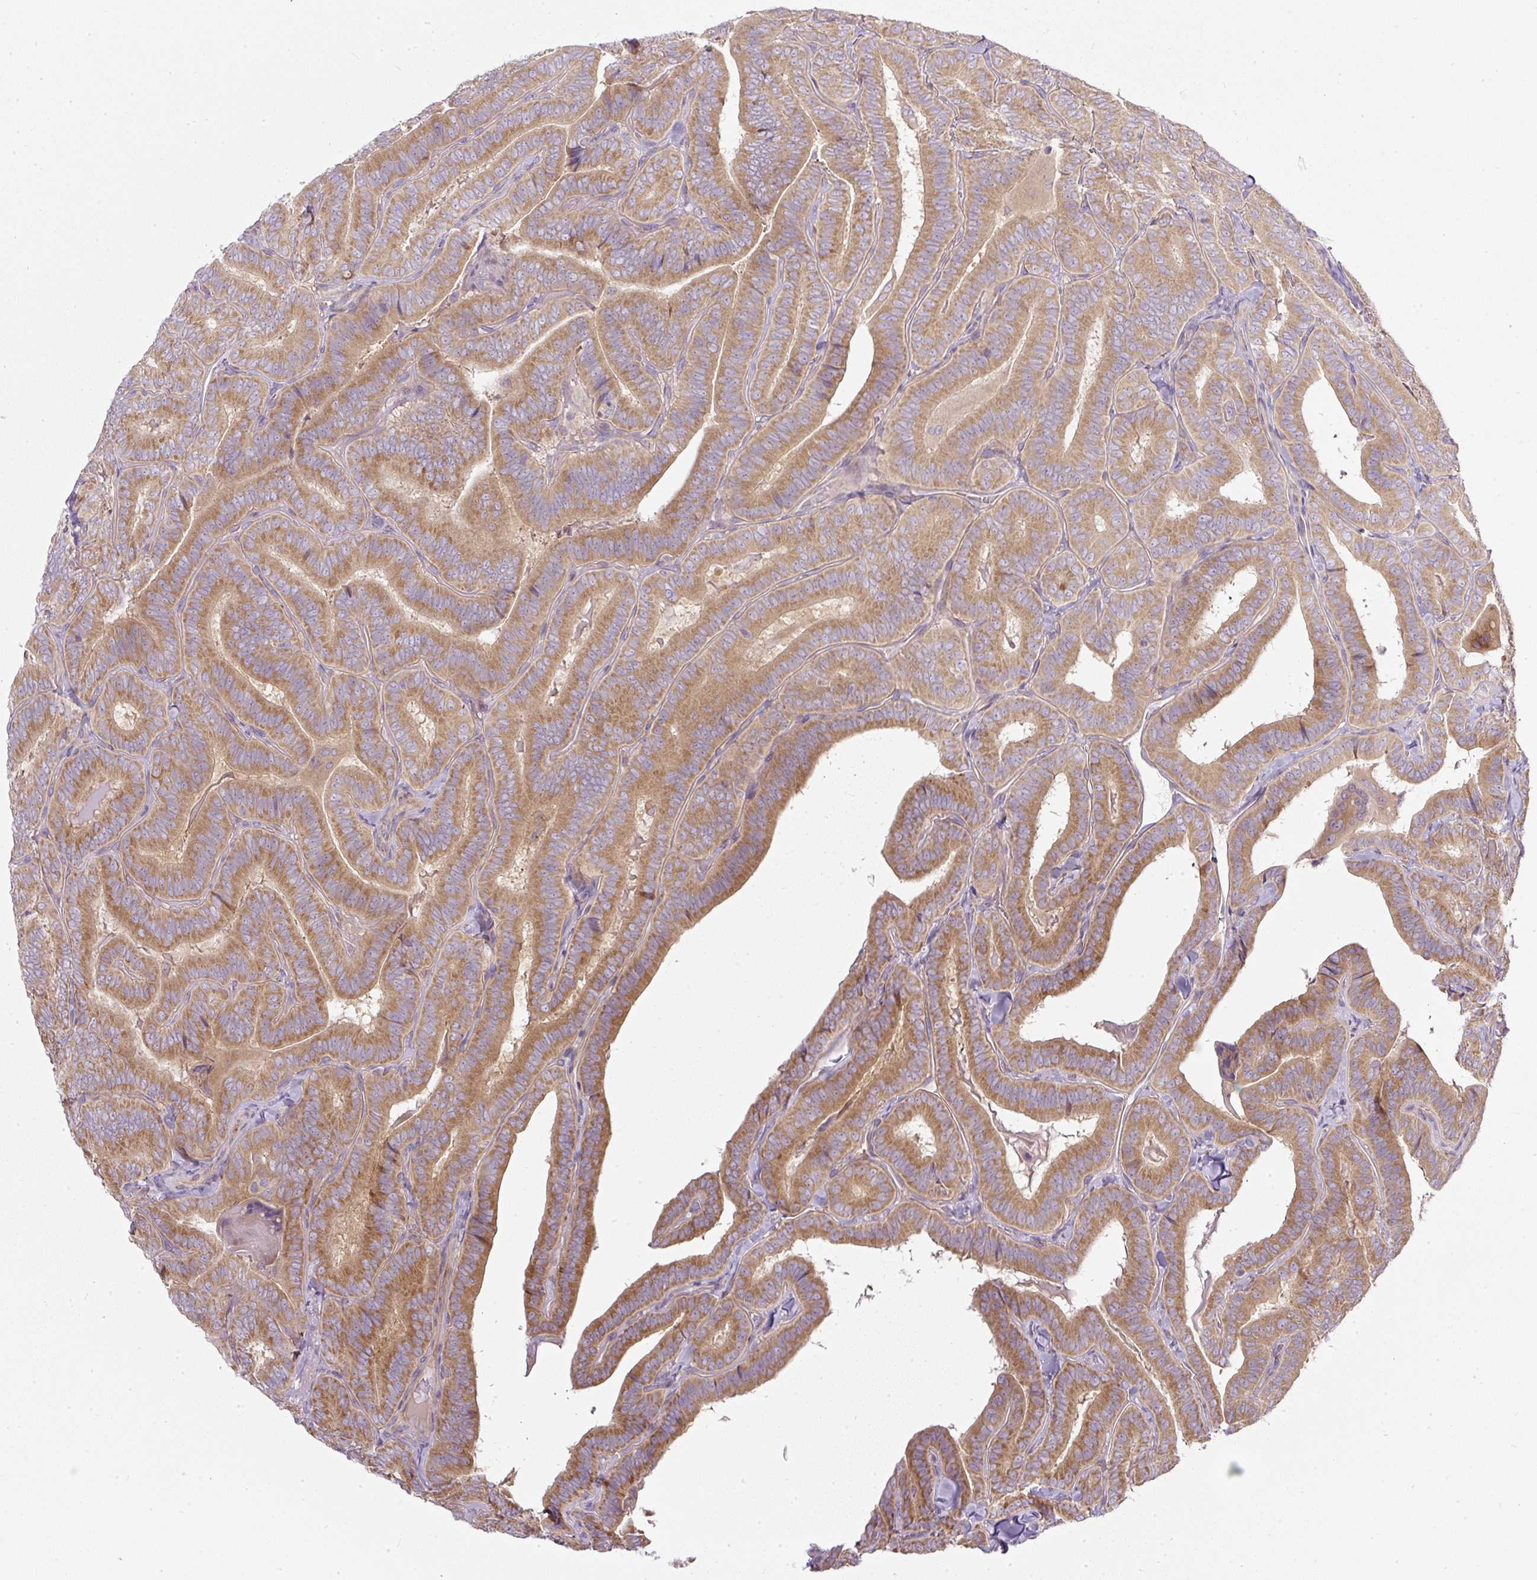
{"staining": {"intensity": "moderate", "quantity": ">75%", "location": "cytoplasmic/membranous"}, "tissue": "thyroid cancer", "cell_type": "Tumor cells", "image_type": "cancer", "snomed": [{"axis": "morphology", "description": "Papillary adenocarcinoma, NOS"}, {"axis": "topography", "description": "Thyroid gland"}], "caption": "Papillary adenocarcinoma (thyroid) tissue displays moderate cytoplasmic/membranous staining in about >75% of tumor cells", "gene": "MLX", "patient": {"sex": "male", "age": 61}}